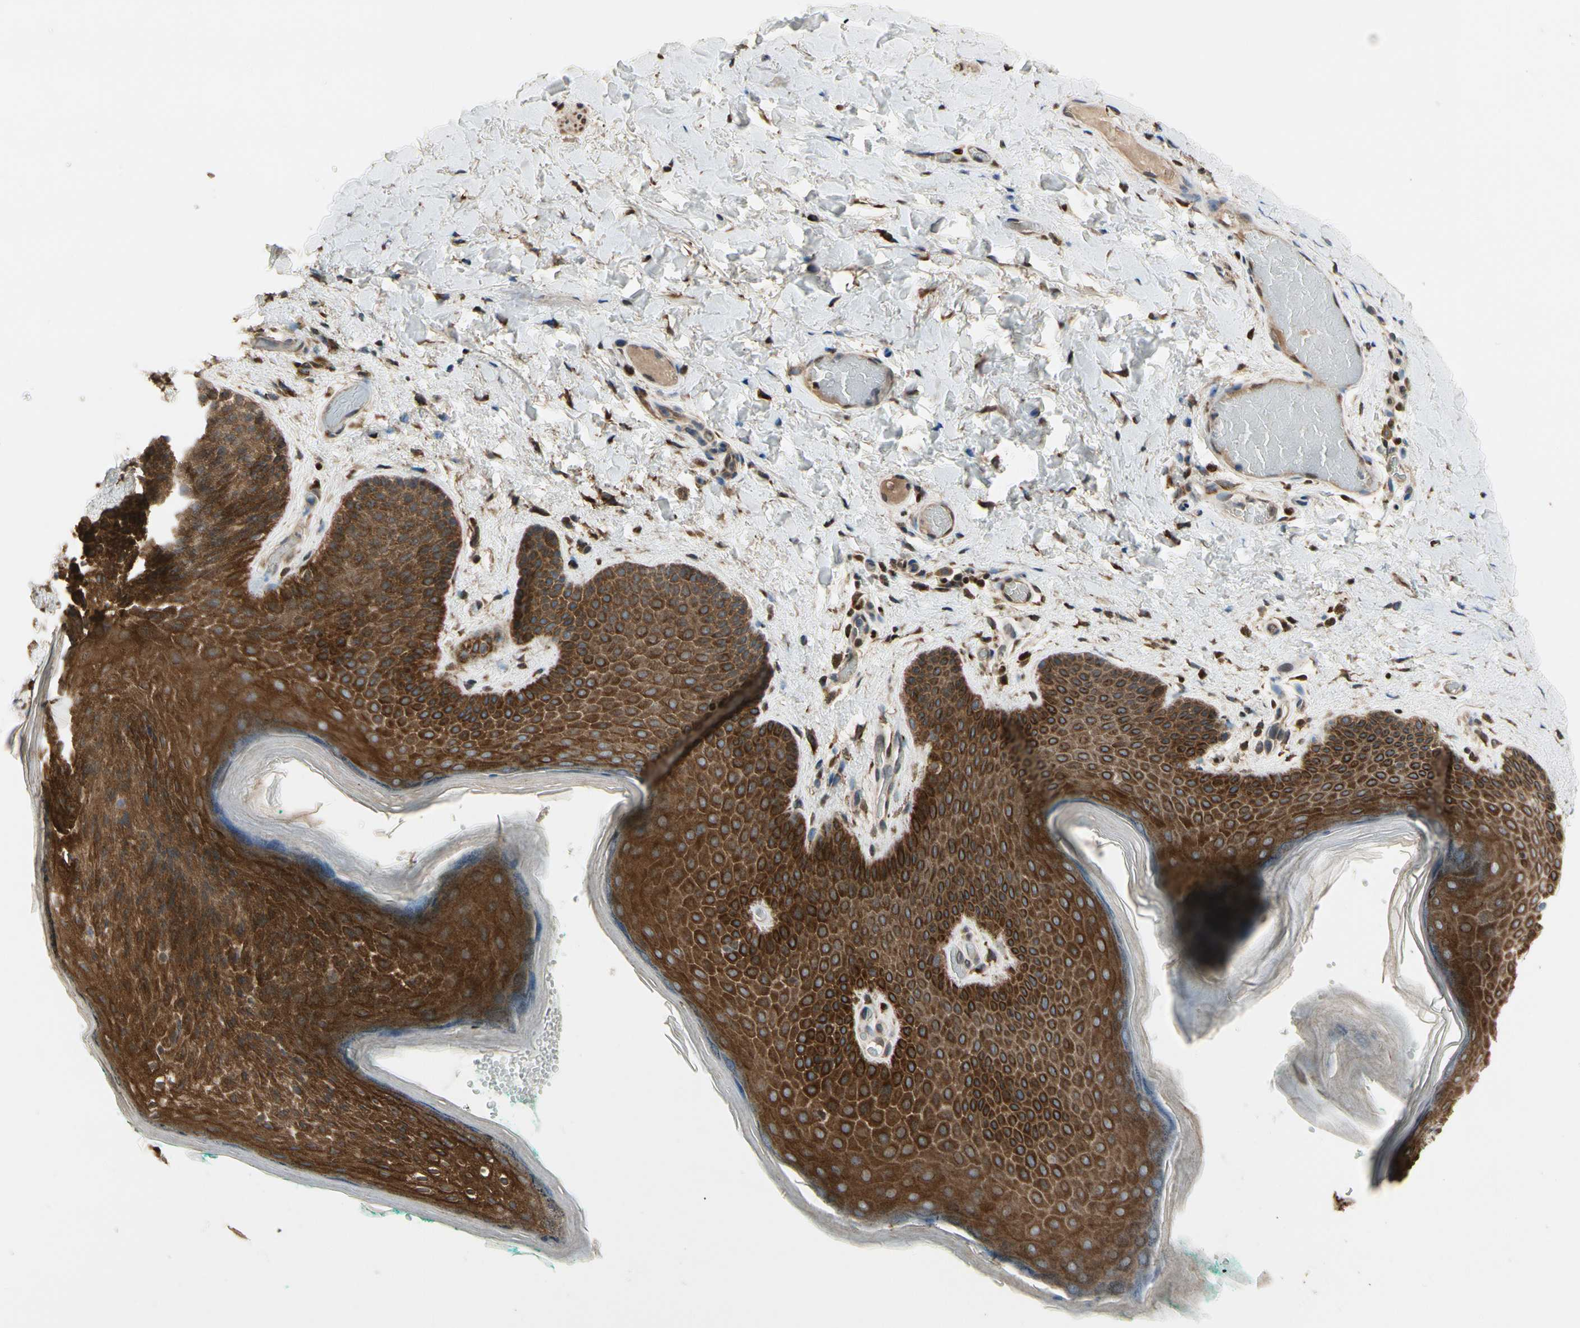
{"staining": {"intensity": "strong", "quantity": ">75%", "location": "cytoplasmic/membranous"}, "tissue": "skin", "cell_type": "Epidermal cells", "image_type": "normal", "snomed": [{"axis": "morphology", "description": "Normal tissue, NOS"}, {"axis": "topography", "description": "Anal"}], "caption": "The immunohistochemical stain shows strong cytoplasmic/membranous positivity in epidermal cells of unremarkable skin. Using DAB (3,3'-diaminobenzidine) (brown) and hematoxylin (blue) stains, captured at high magnification using brightfield microscopy.", "gene": "CGREF1", "patient": {"sex": "male", "age": 74}}